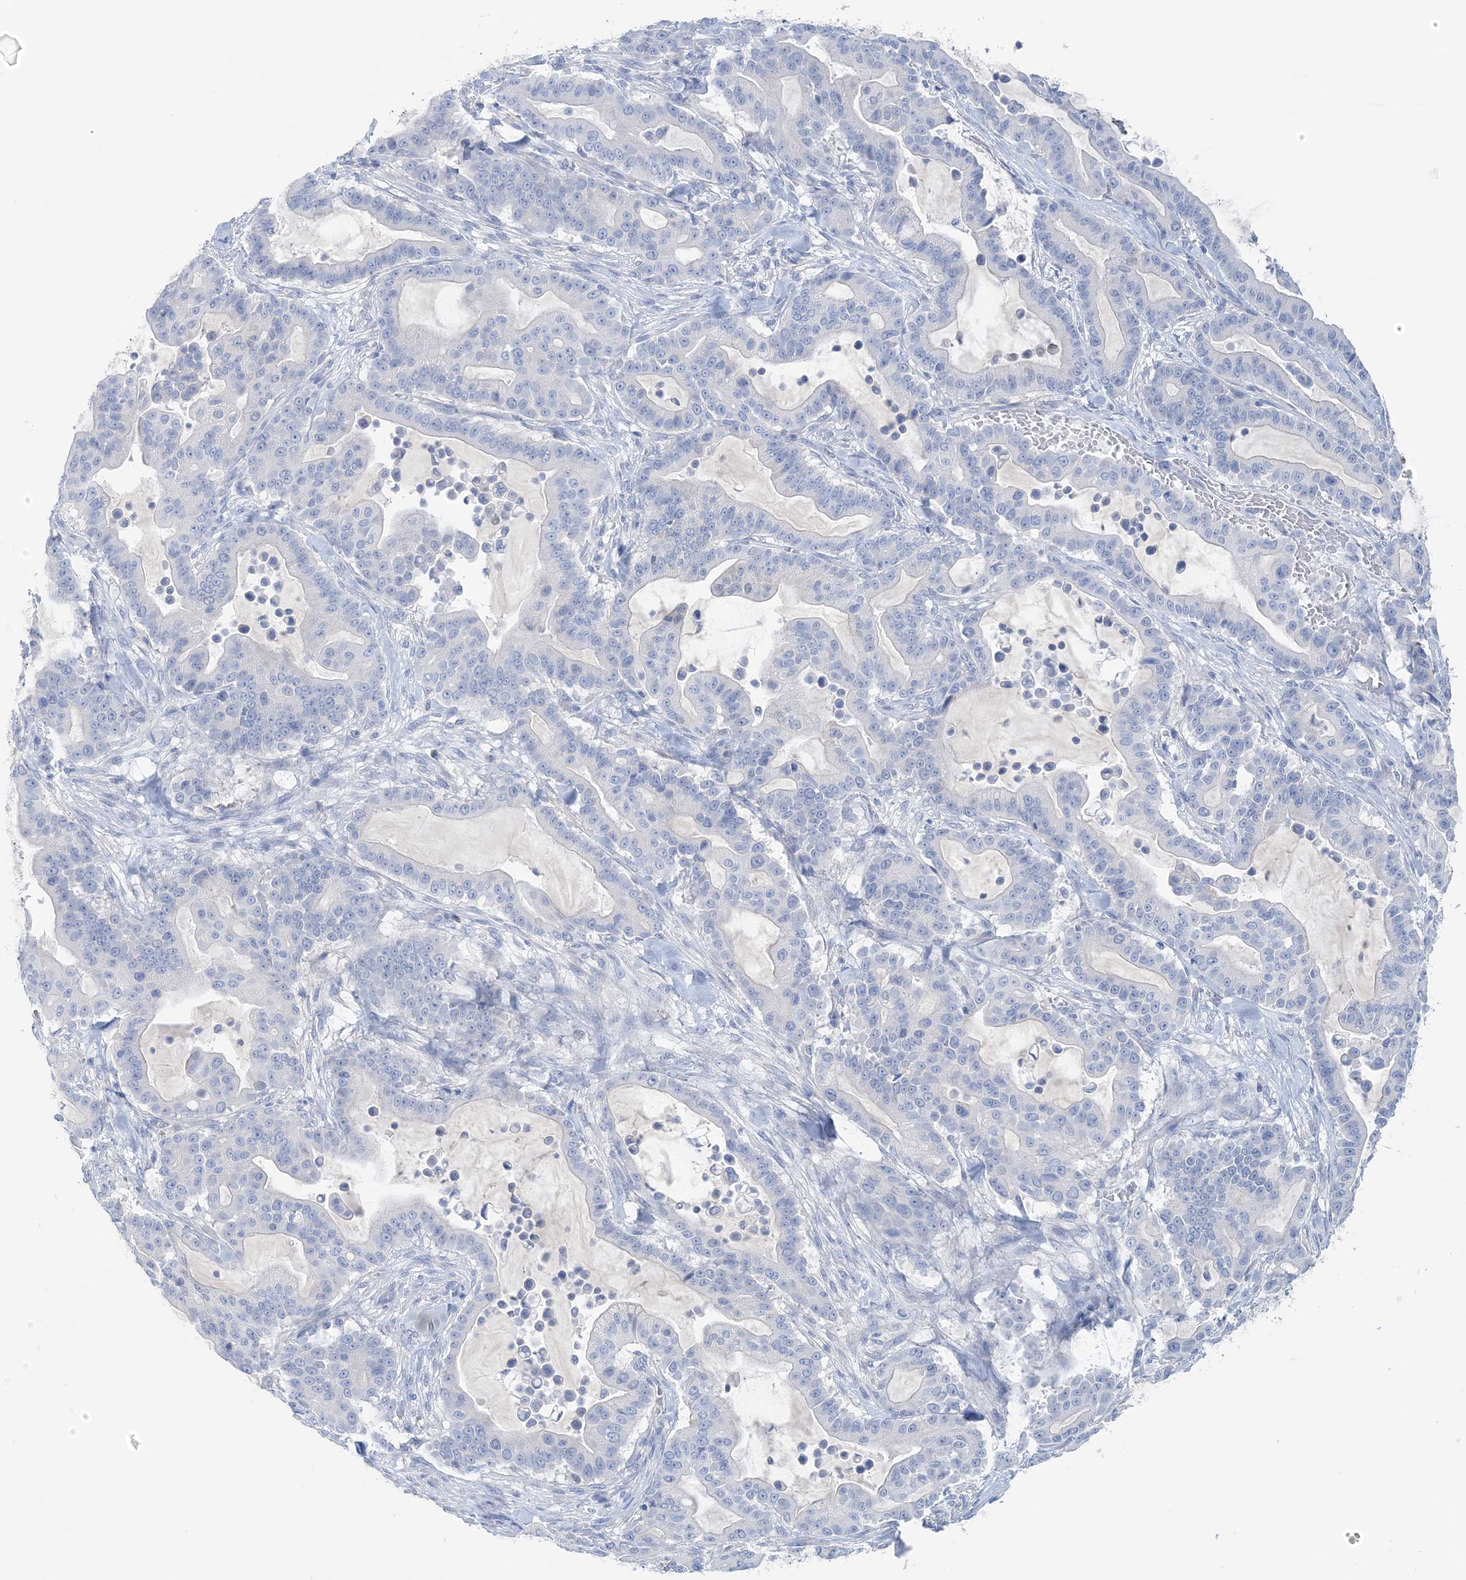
{"staining": {"intensity": "negative", "quantity": "none", "location": "none"}, "tissue": "pancreatic cancer", "cell_type": "Tumor cells", "image_type": "cancer", "snomed": [{"axis": "morphology", "description": "Adenocarcinoma, NOS"}, {"axis": "topography", "description": "Pancreas"}], "caption": "An image of pancreatic cancer stained for a protein reveals no brown staining in tumor cells.", "gene": "HMGCS1", "patient": {"sex": "male", "age": 63}}